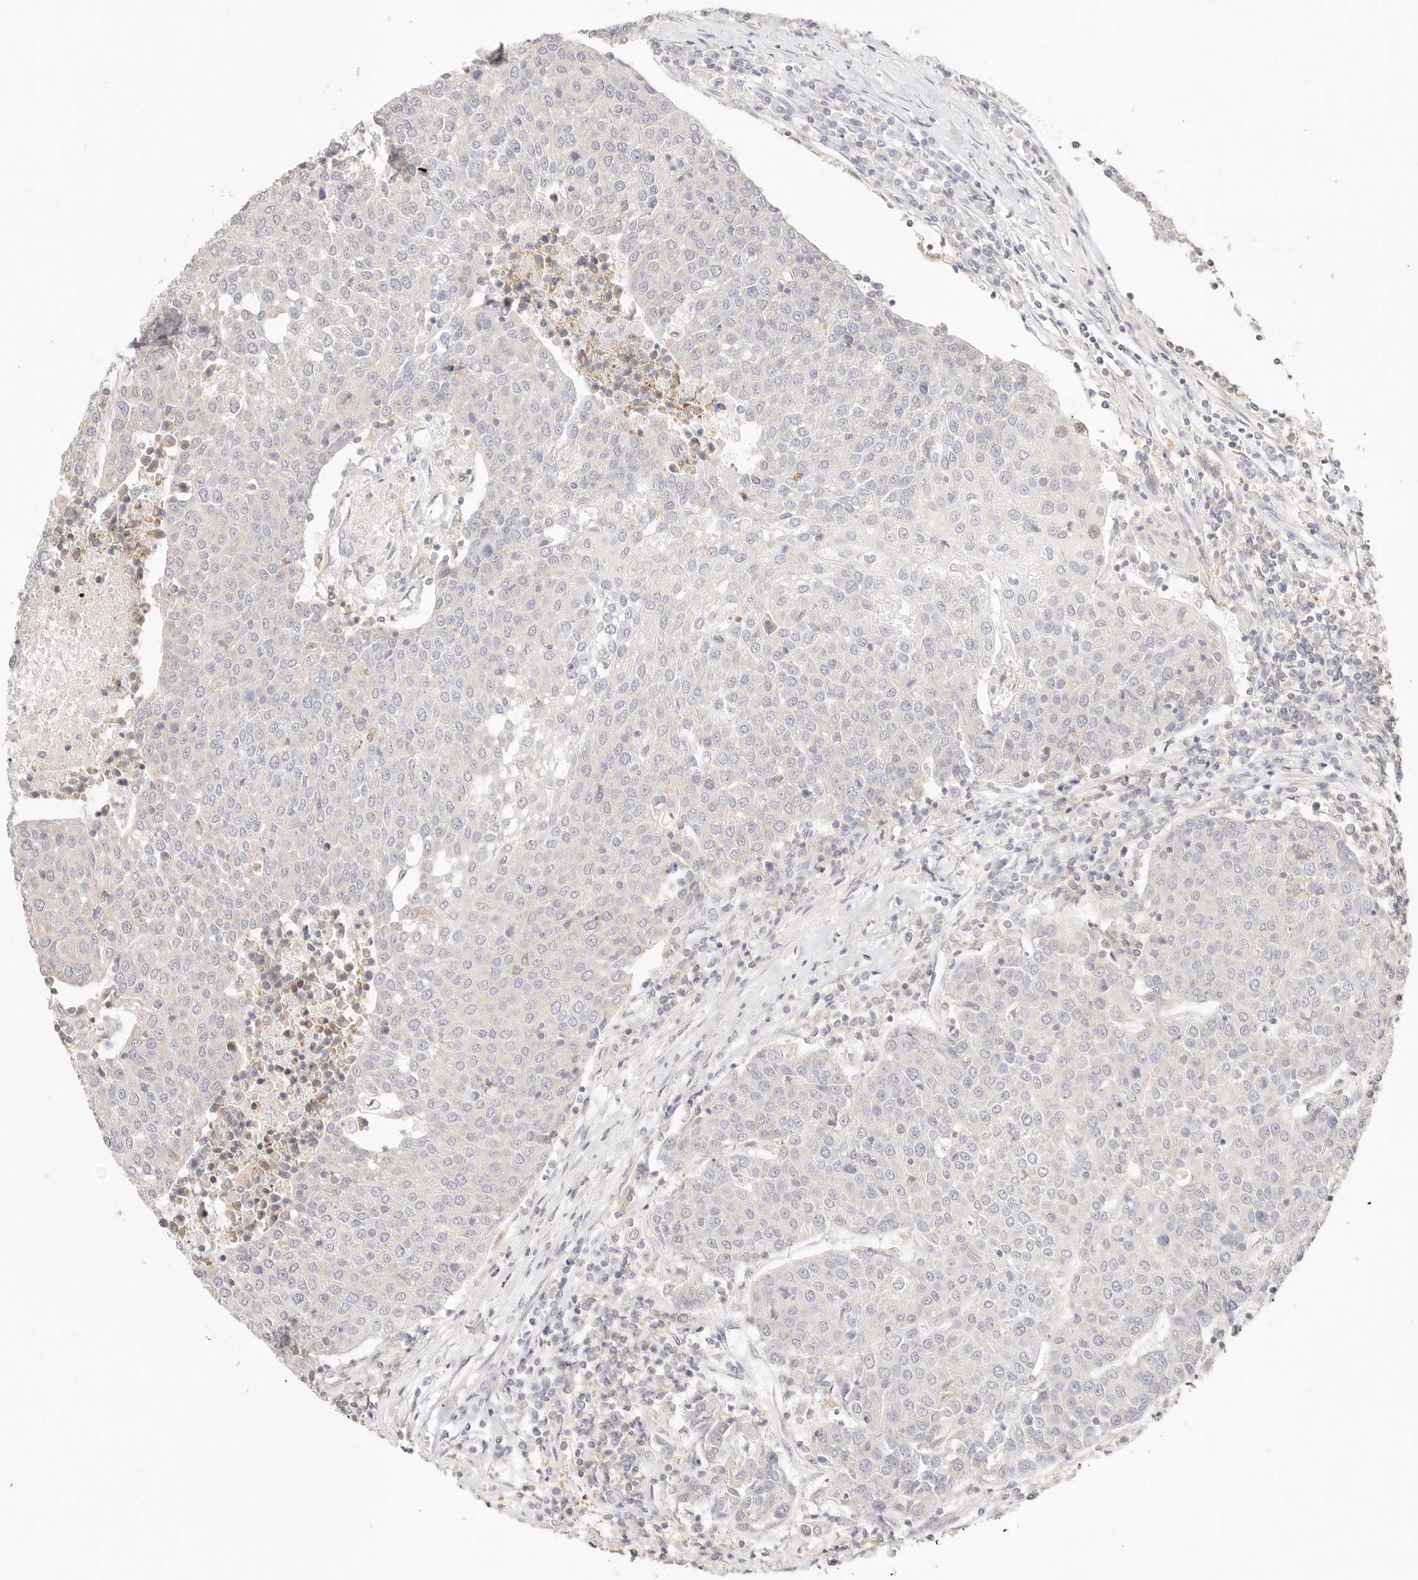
{"staining": {"intensity": "negative", "quantity": "none", "location": "none"}, "tissue": "urothelial cancer", "cell_type": "Tumor cells", "image_type": "cancer", "snomed": [{"axis": "morphology", "description": "Urothelial carcinoma, High grade"}, {"axis": "topography", "description": "Urinary bladder"}], "caption": "This is a micrograph of immunohistochemistry staining of urothelial cancer, which shows no positivity in tumor cells.", "gene": "GPR156", "patient": {"sex": "female", "age": 85}}